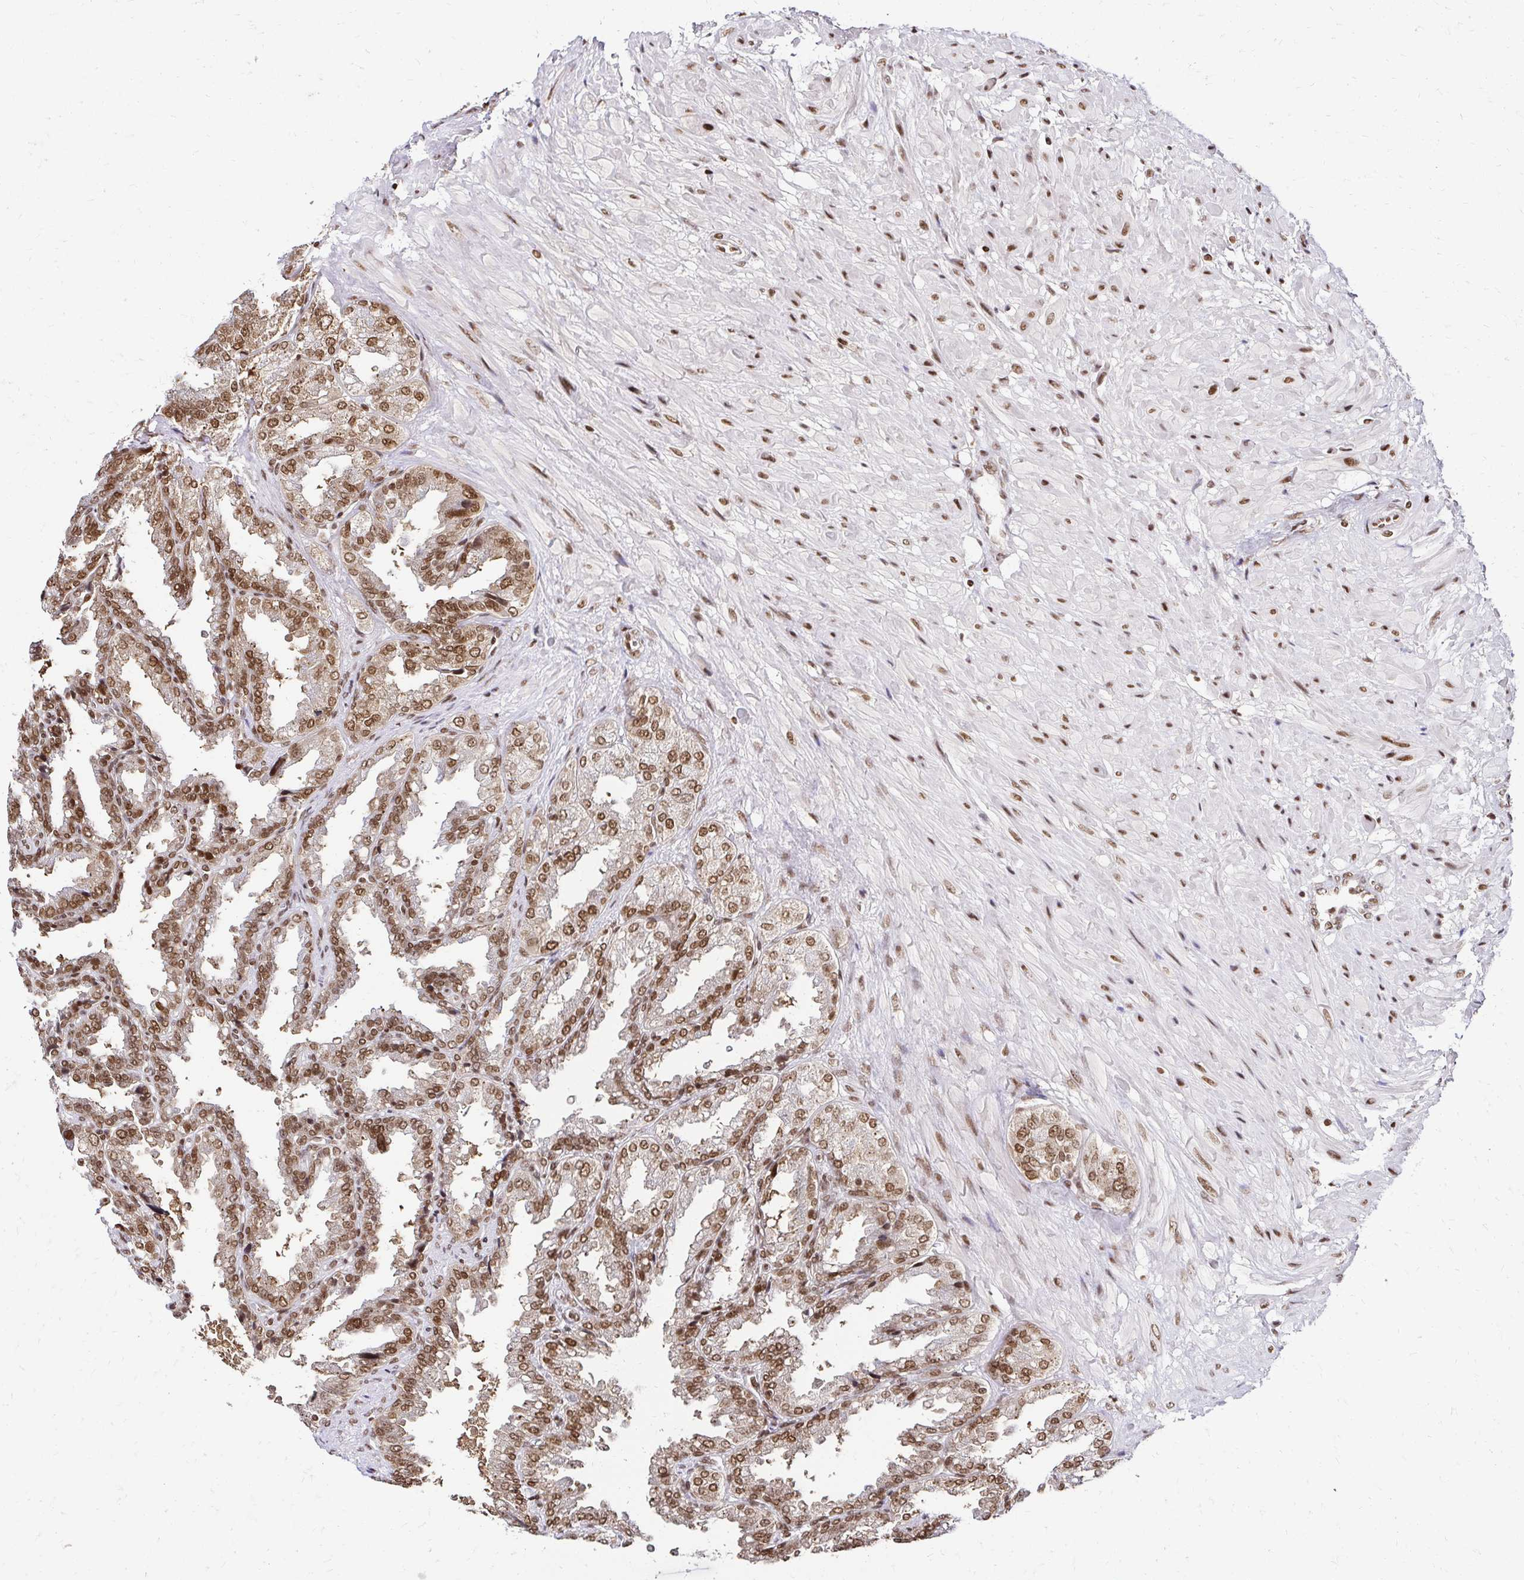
{"staining": {"intensity": "strong", "quantity": ">75%", "location": "nuclear"}, "tissue": "seminal vesicle", "cell_type": "Glandular cells", "image_type": "normal", "snomed": [{"axis": "morphology", "description": "Normal tissue, NOS"}, {"axis": "topography", "description": "Seminal veicle"}], "caption": "Brown immunohistochemical staining in normal human seminal vesicle demonstrates strong nuclear expression in approximately >75% of glandular cells.", "gene": "GLYR1", "patient": {"sex": "male", "age": 55}}